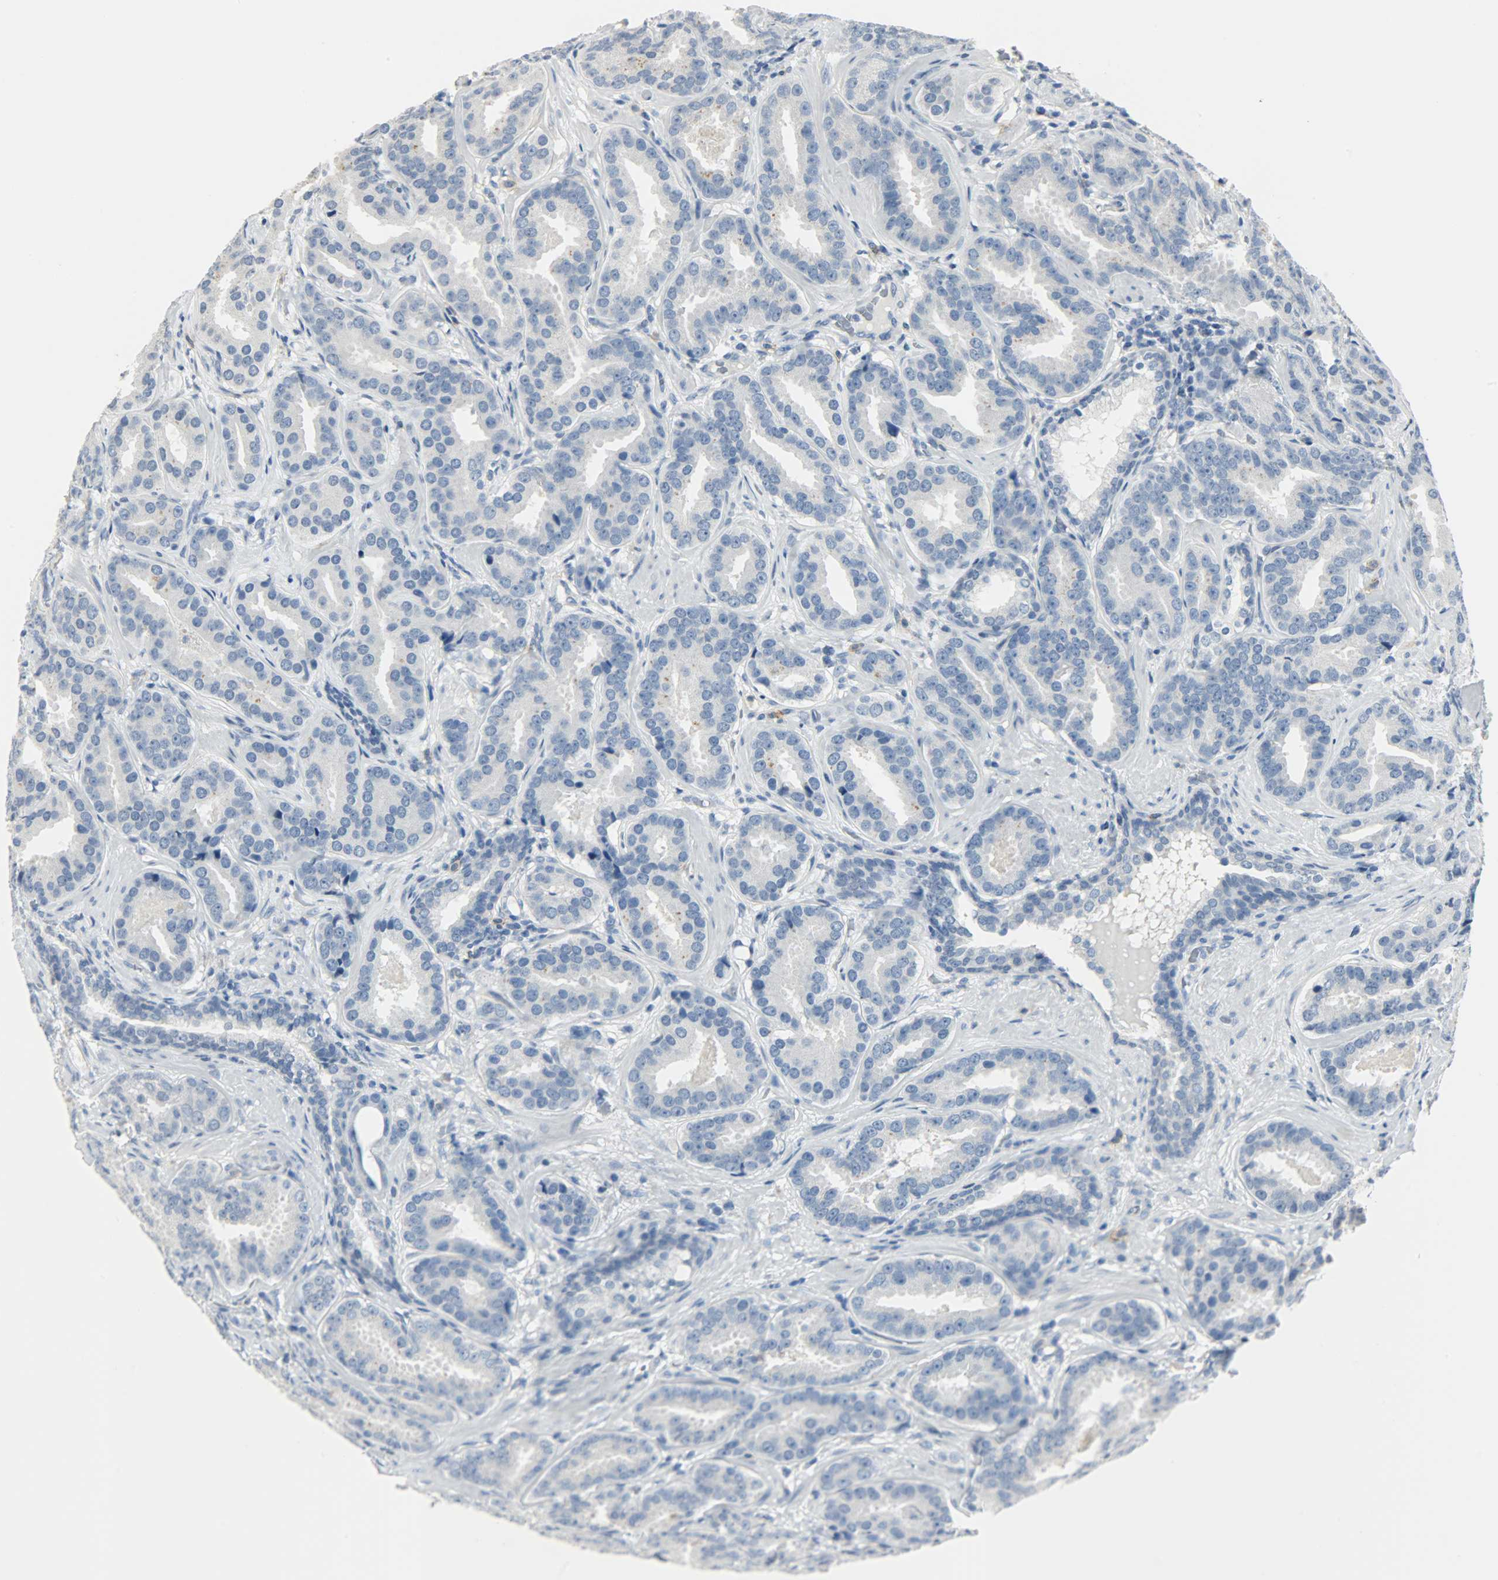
{"staining": {"intensity": "negative", "quantity": "none", "location": "none"}, "tissue": "prostate cancer", "cell_type": "Tumor cells", "image_type": "cancer", "snomed": [{"axis": "morphology", "description": "Adenocarcinoma, Low grade"}, {"axis": "topography", "description": "Prostate"}], "caption": "High power microscopy photomicrograph of an IHC histopathology image of prostate cancer (low-grade adenocarcinoma), revealing no significant expression in tumor cells.", "gene": "KIT", "patient": {"sex": "male", "age": 59}}